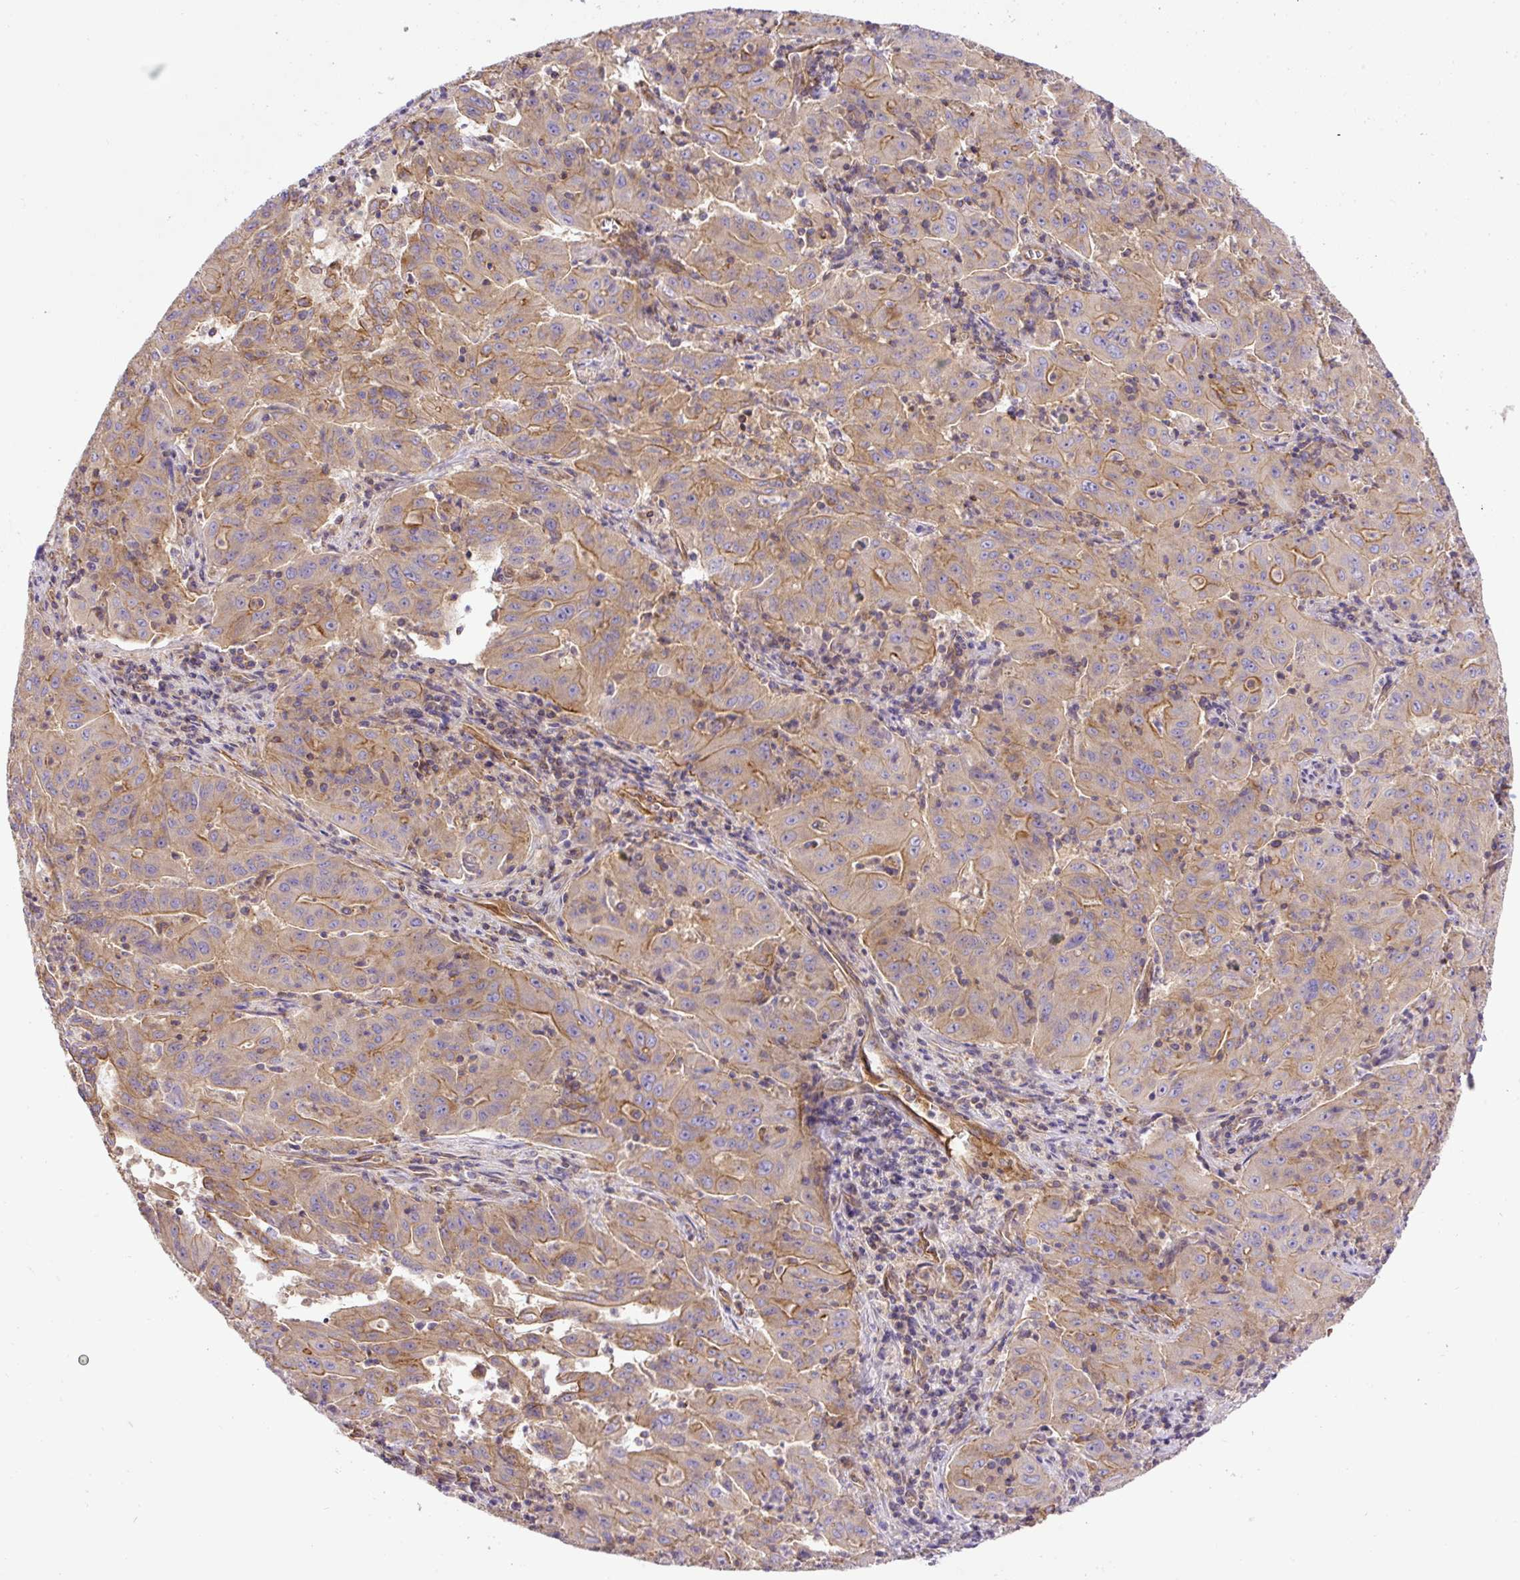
{"staining": {"intensity": "moderate", "quantity": "<25%", "location": "cytoplasmic/membranous"}, "tissue": "pancreatic cancer", "cell_type": "Tumor cells", "image_type": "cancer", "snomed": [{"axis": "morphology", "description": "Adenocarcinoma, NOS"}, {"axis": "topography", "description": "Pancreas"}], "caption": "The immunohistochemical stain labels moderate cytoplasmic/membranous staining in tumor cells of pancreatic cancer (adenocarcinoma) tissue.", "gene": "DCTN1", "patient": {"sex": "male", "age": 63}}